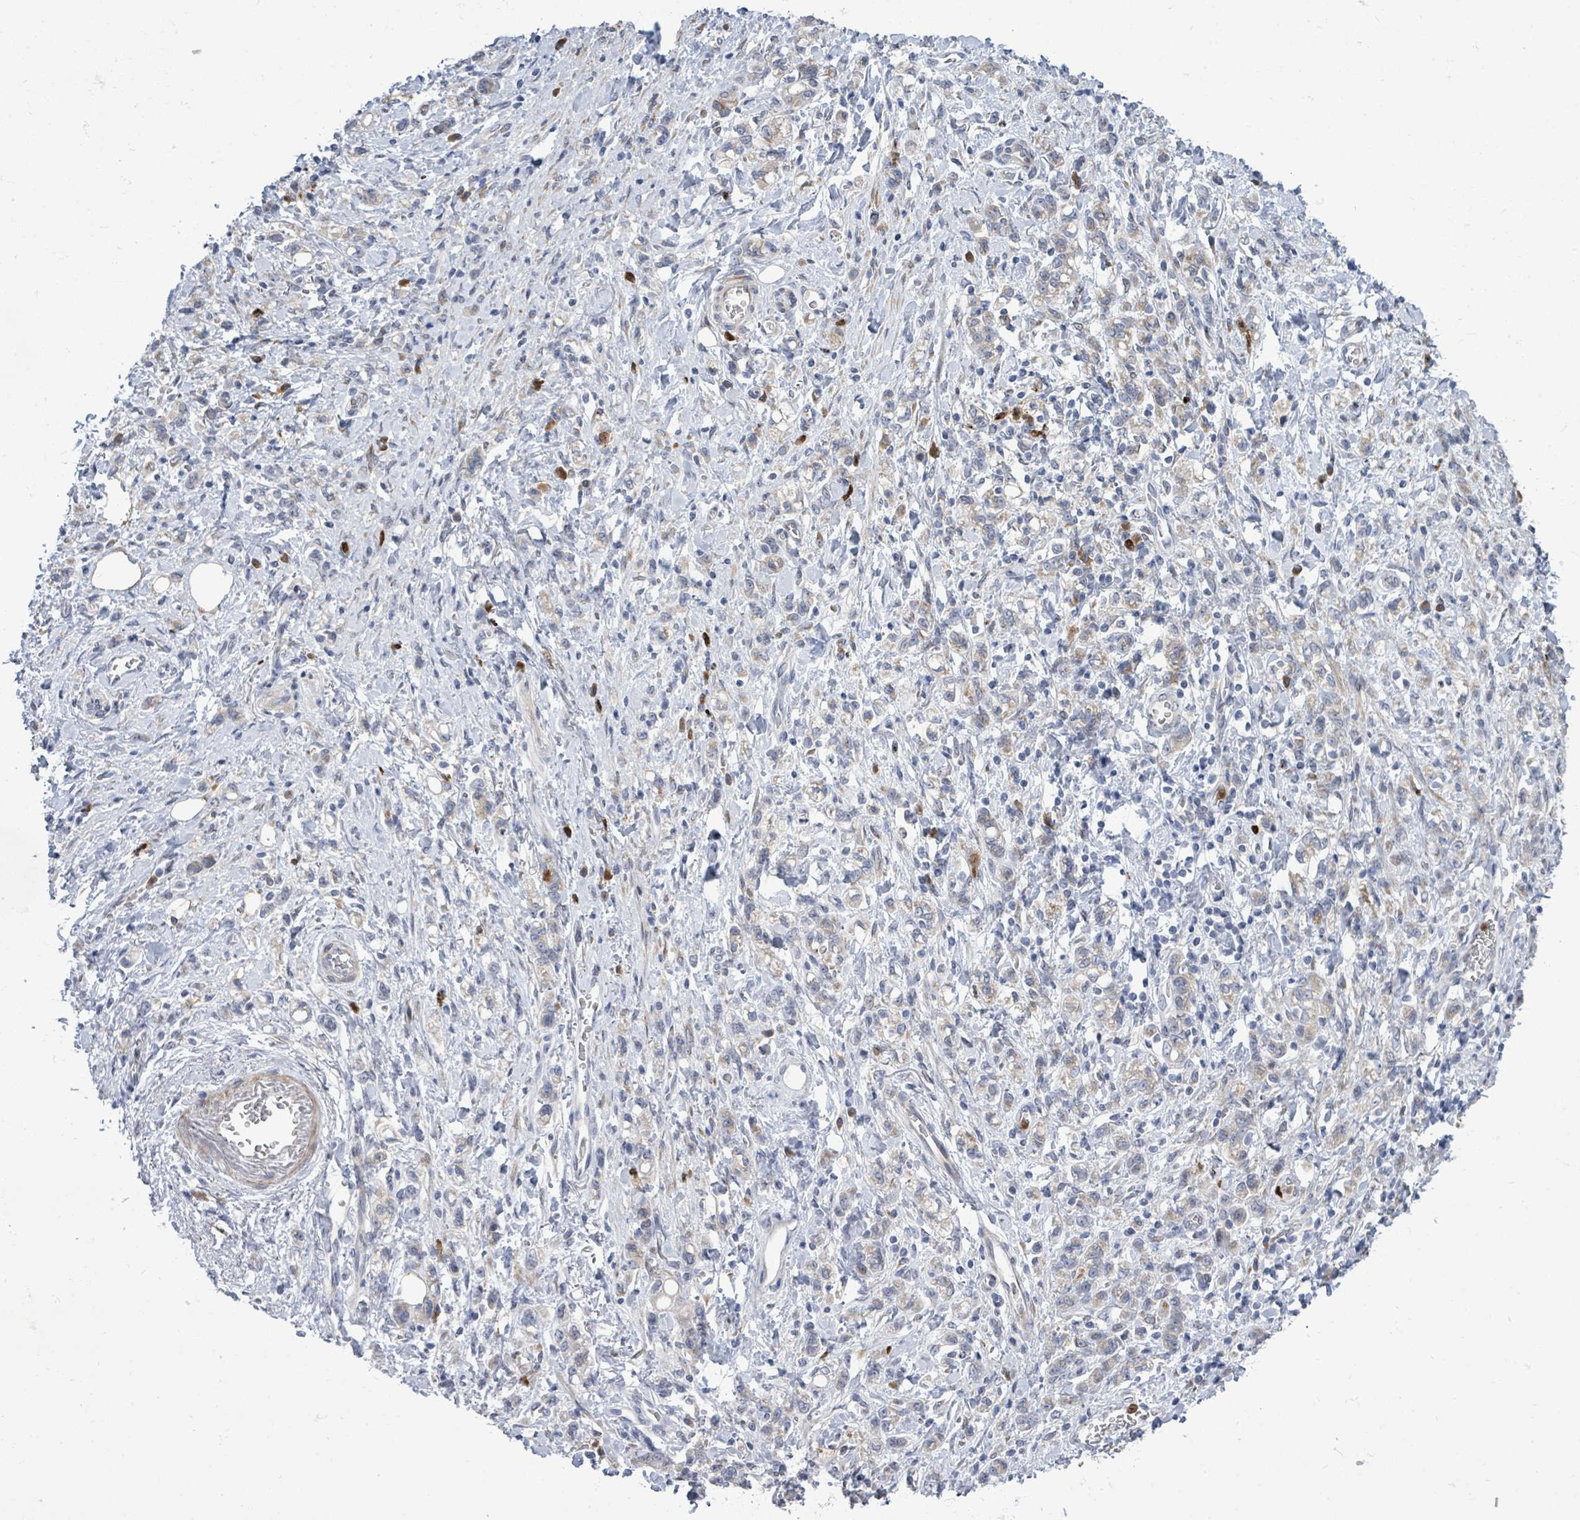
{"staining": {"intensity": "weak", "quantity": "<25%", "location": "cytoplasmic/membranous"}, "tissue": "stomach cancer", "cell_type": "Tumor cells", "image_type": "cancer", "snomed": [{"axis": "morphology", "description": "Adenocarcinoma, NOS"}, {"axis": "topography", "description": "Stomach"}], "caption": "Human adenocarcinoma (stomach) stained for a protein using immunohistochemistry demonstrates no expression in tumor cells.", "gene": "SAR1A", "patient": {"sex": "male", "age": 77}}